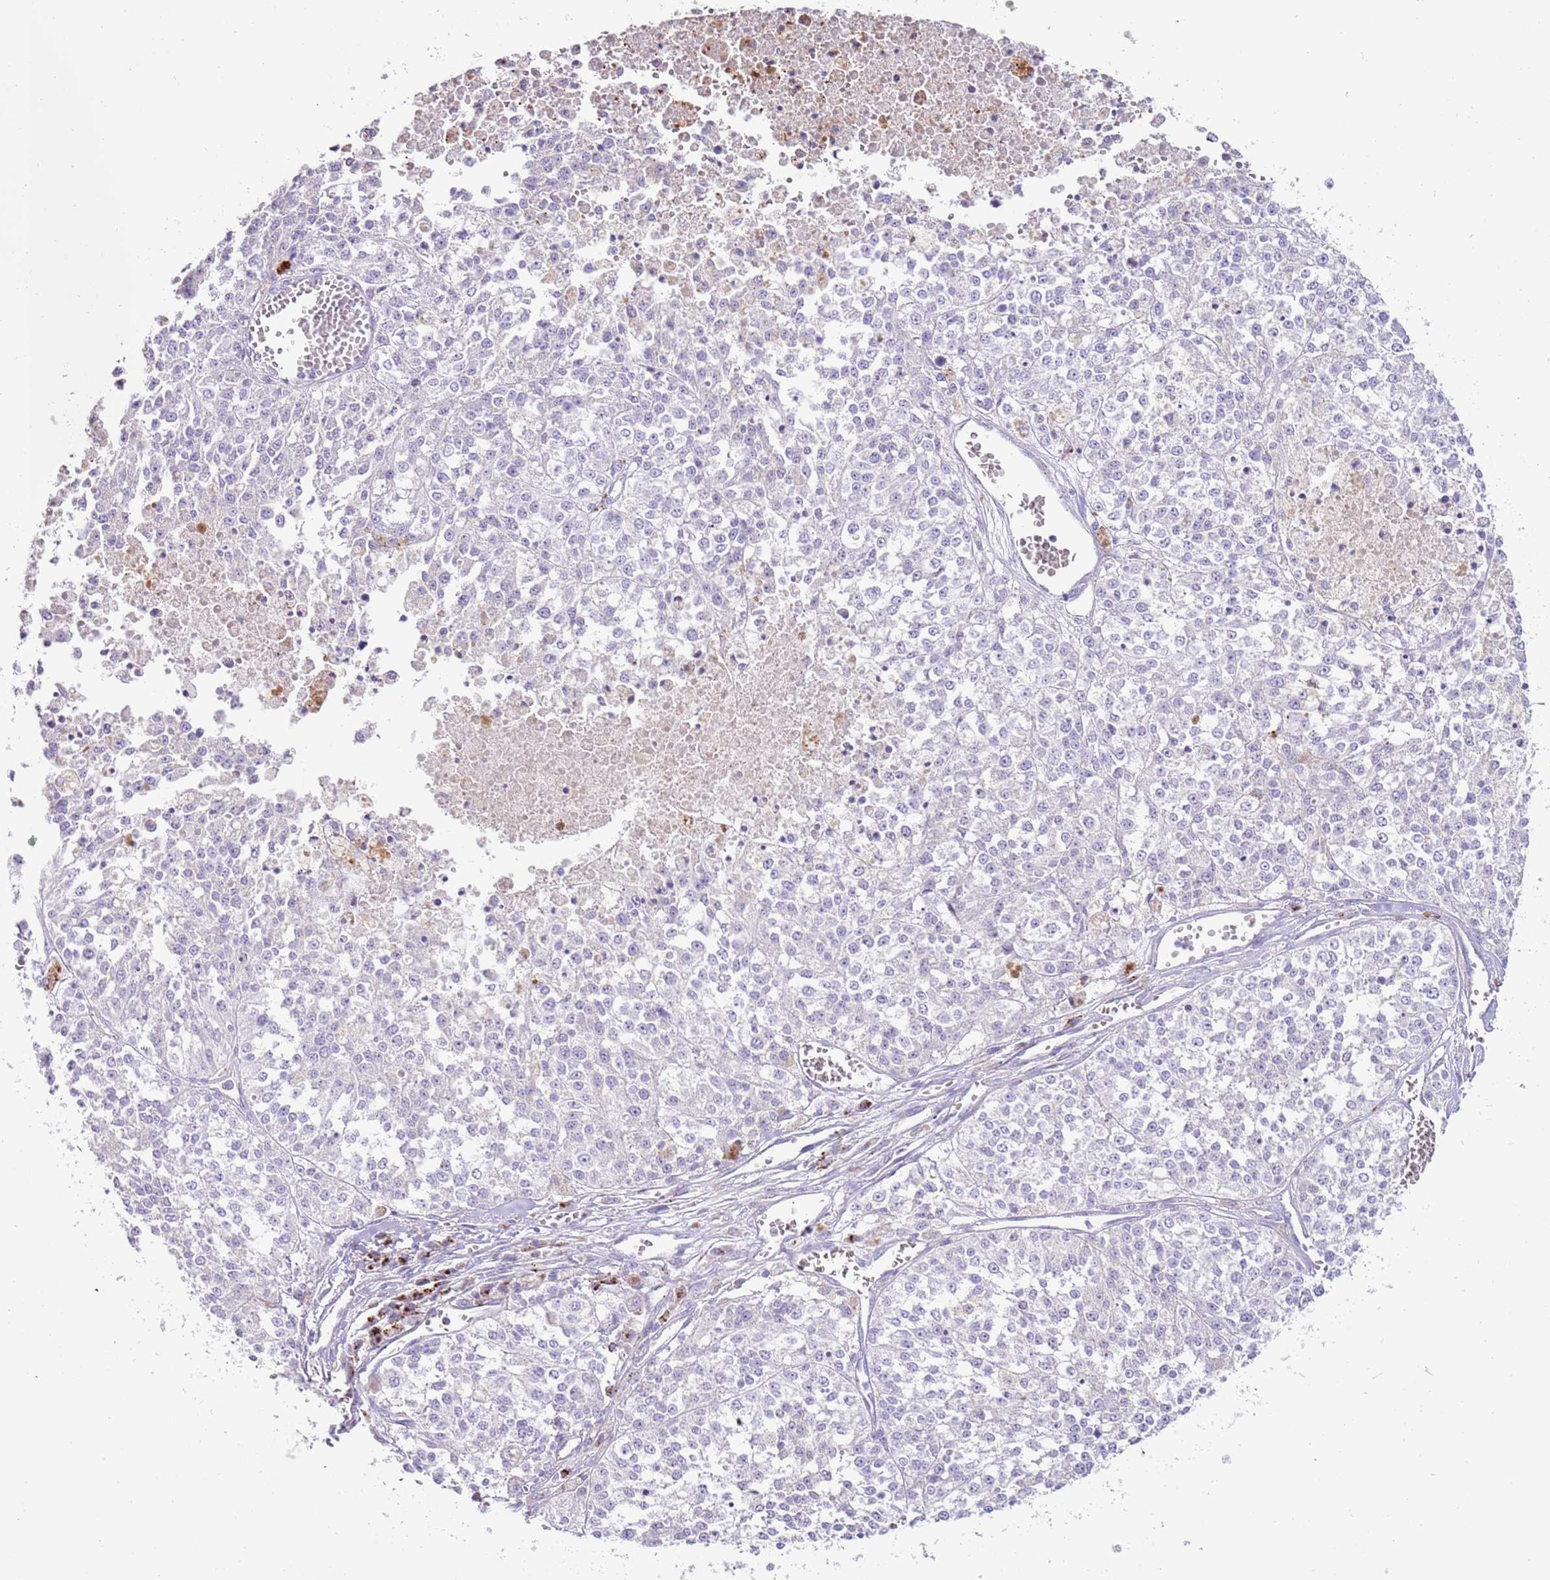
{"staining": {"intensity": "negative", "quantity": "none", "location": "none"}, "tissue": "melanoma", "cell_type": "Tumor cells", "image_type": "cancer", "snomed": [{"axis": "morphology", "description": "Malignant melanoma, NOS"}, {"axis": "topography", "description": "Skin"}], "caption": "Image shows no significant protein staining in tumor cells of malignant melanoma. (DAB (3,3'-diaminobenzidine) immunohistochemistry (IHC) with hematoxylin counter stain).", "gene": "LRRN3", "patient": {"sex": "female", "age": 64}}